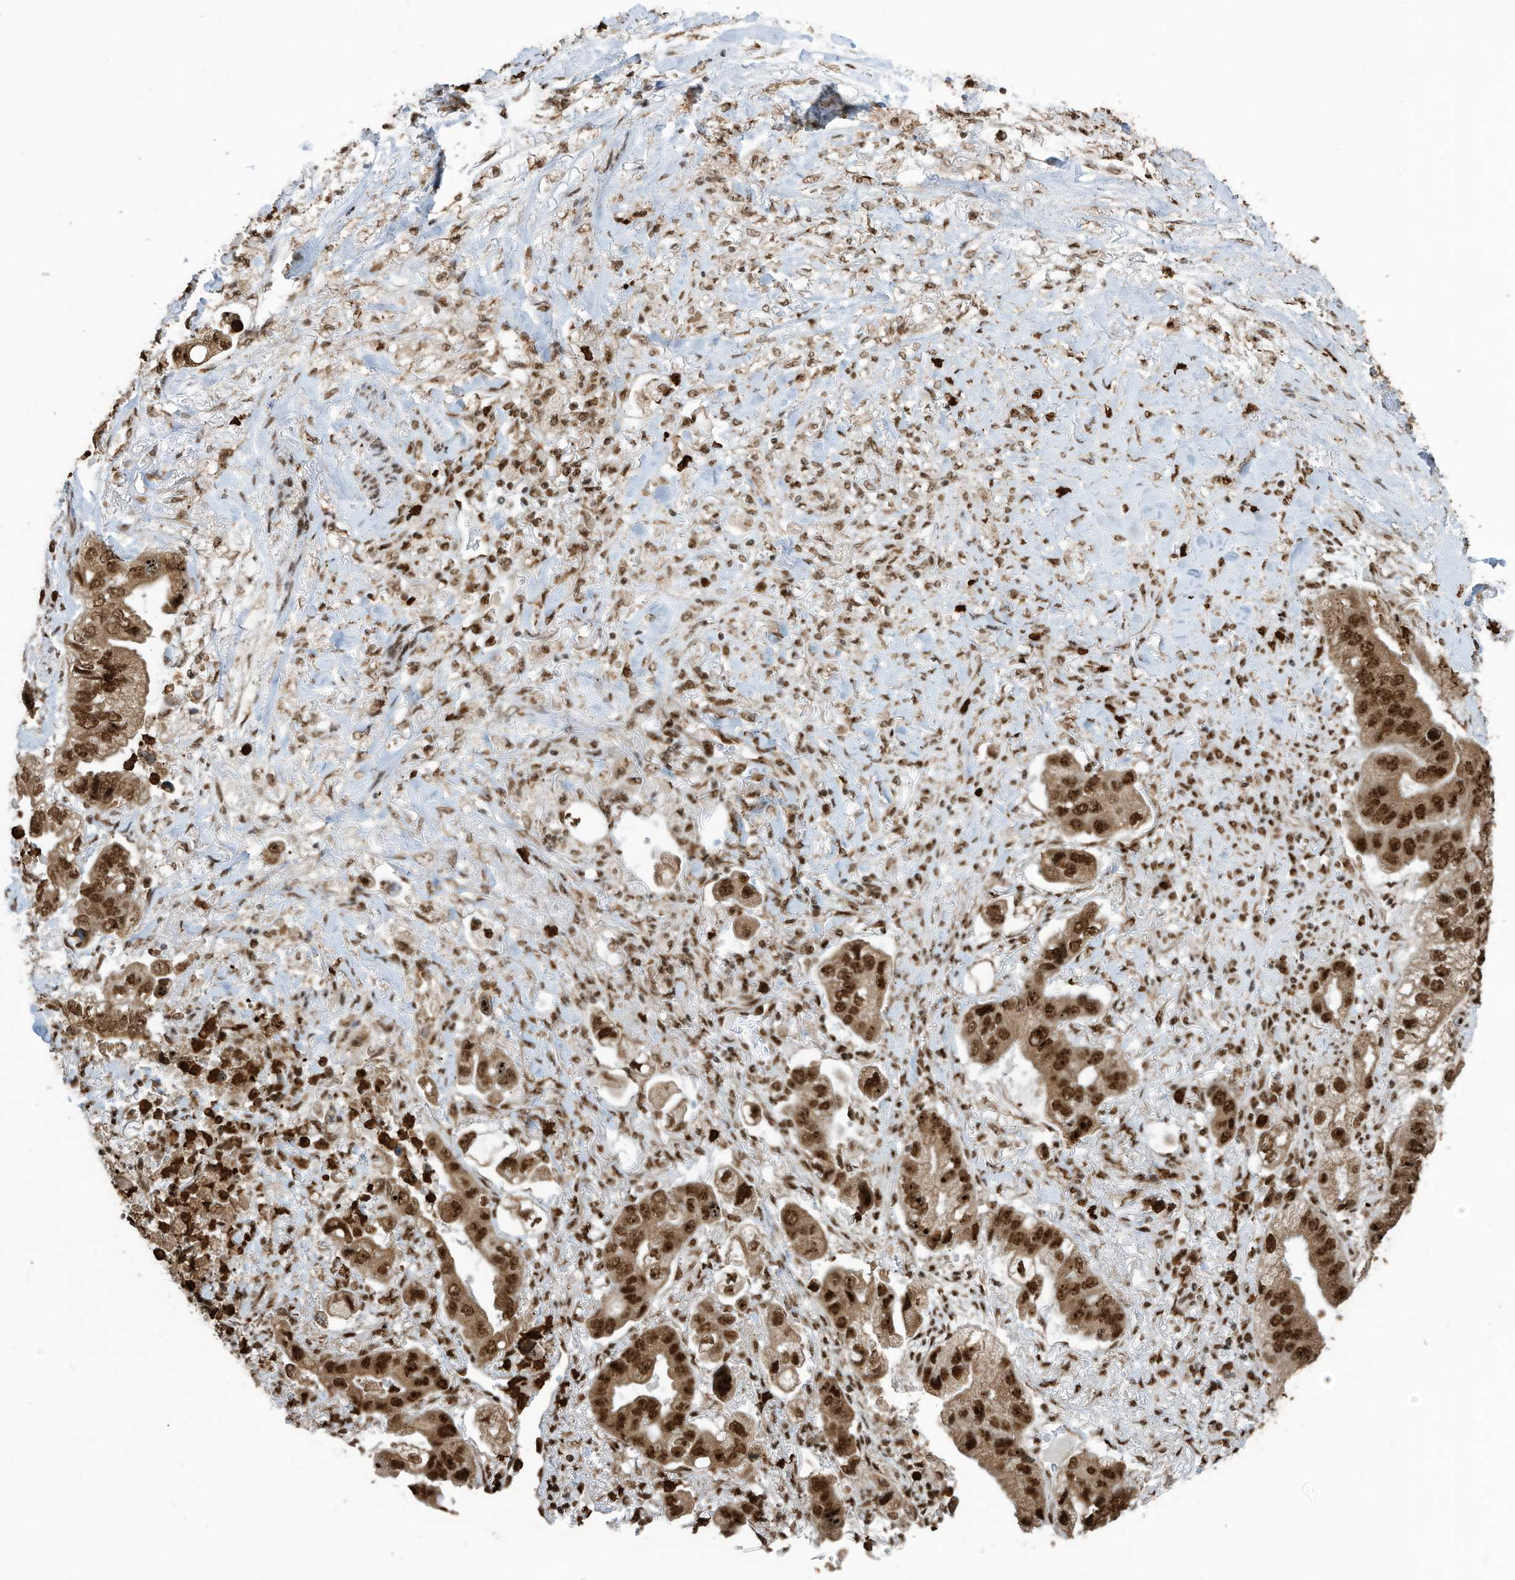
{"staining": {"intensity": "strong", "quantity": ">75%", "location": "cytoplasmic/membranous,nuclear"}, "tissue": "stomach cancer", "cell_type": "Tumor cells", "image_type": "cancer", "snomed": [{"axis": "morphology", "description": "Adenocarcinoma, NOS"}, {"axis": "topography", "description": "Stomach"}], "caption": "Immunohistochemistry (IHC) (DAB (3,3'-diaminobenzidine)) staining of adenocarcinoma (stomach) reveals strong cytoplasmic/membranous and nuclear protein expression in about >75% of tumor cells.", "gene": "LBH", "patient": {"sex": "male", "age": 62}}